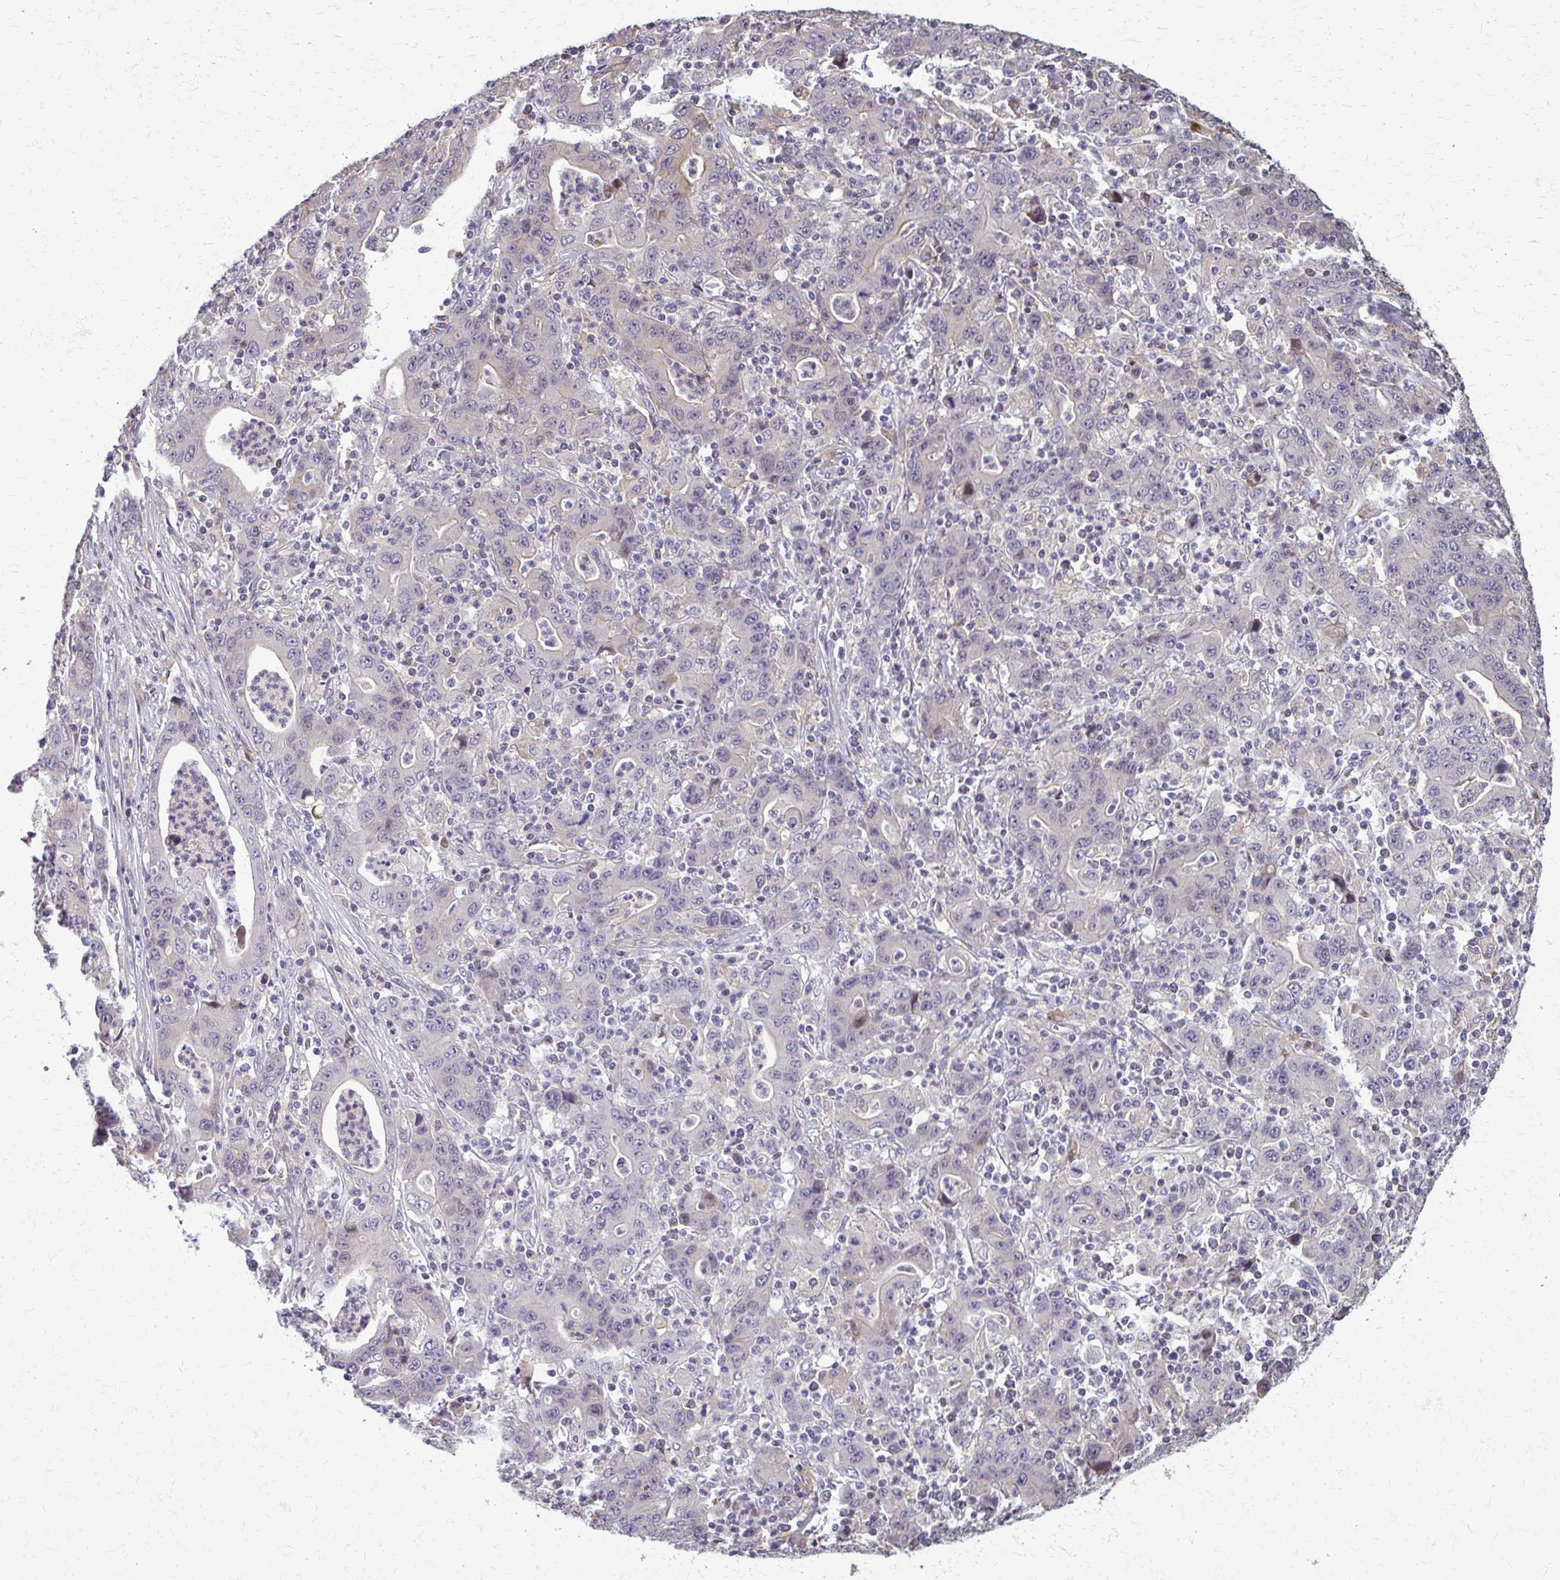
{"staining": {"intensity": "negative", "quantity": "none", "location": "none"}, "tissue": "stomach cancer", "cell_type": "Tumor cells", "image_type": "cancer", "snomed": [{"axis": "morphology", "description": "Adenocarcinoma, NOS"}, {"axis": "topography", "description": "Stomach, upper"}], "caption": "Immunohistochemistry histopathology image of neoplastic tissue: human stomach adenocarcinoma stained with DAB (3,3'-diaminobenzidine) shows no significant protein staining in tumor cells.", "gene": "ZNF34", "patient": {"sex": "male", "age": 69}}